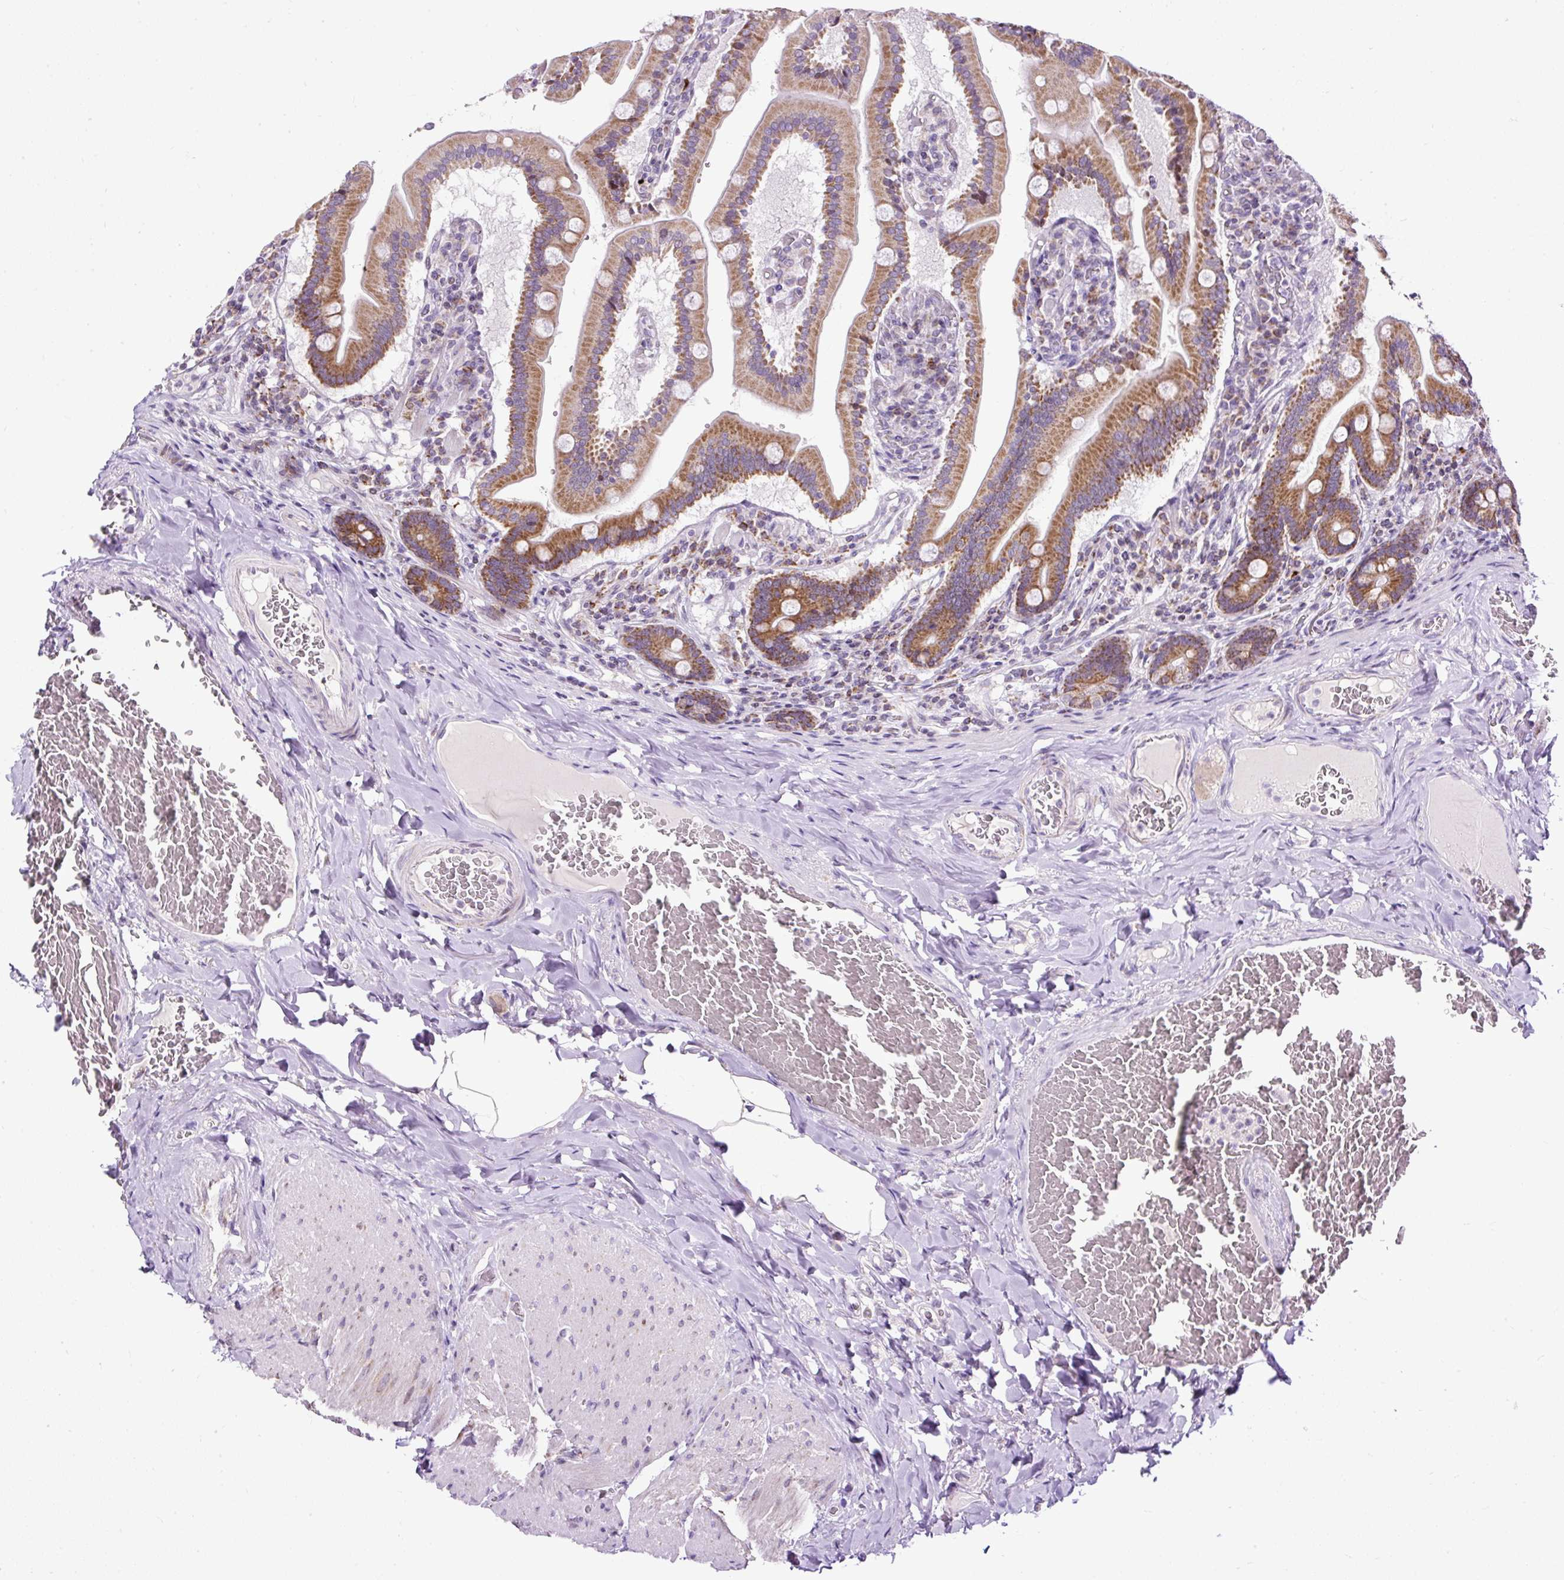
{"staining": {"intensity": "moderate", "quantity": ">75%", "location": "cytoplasmic/membranous"}, "tissue": "duodenum", "cell_type": "Glandular cells", "image_type": "normal", "snomed": [{"axis": "morphology", "description": "Normal tissue, NOS"}, {"axis": "topography", "description": "Duodenum"}], "caption": "Protein expression analysis of unremarkable duodenum shows moderate cytoplasmic/membranous expression in about >75% of glandular cells.", "gene": "FMC1", "patient": {"sex": "female", "age": 62}}